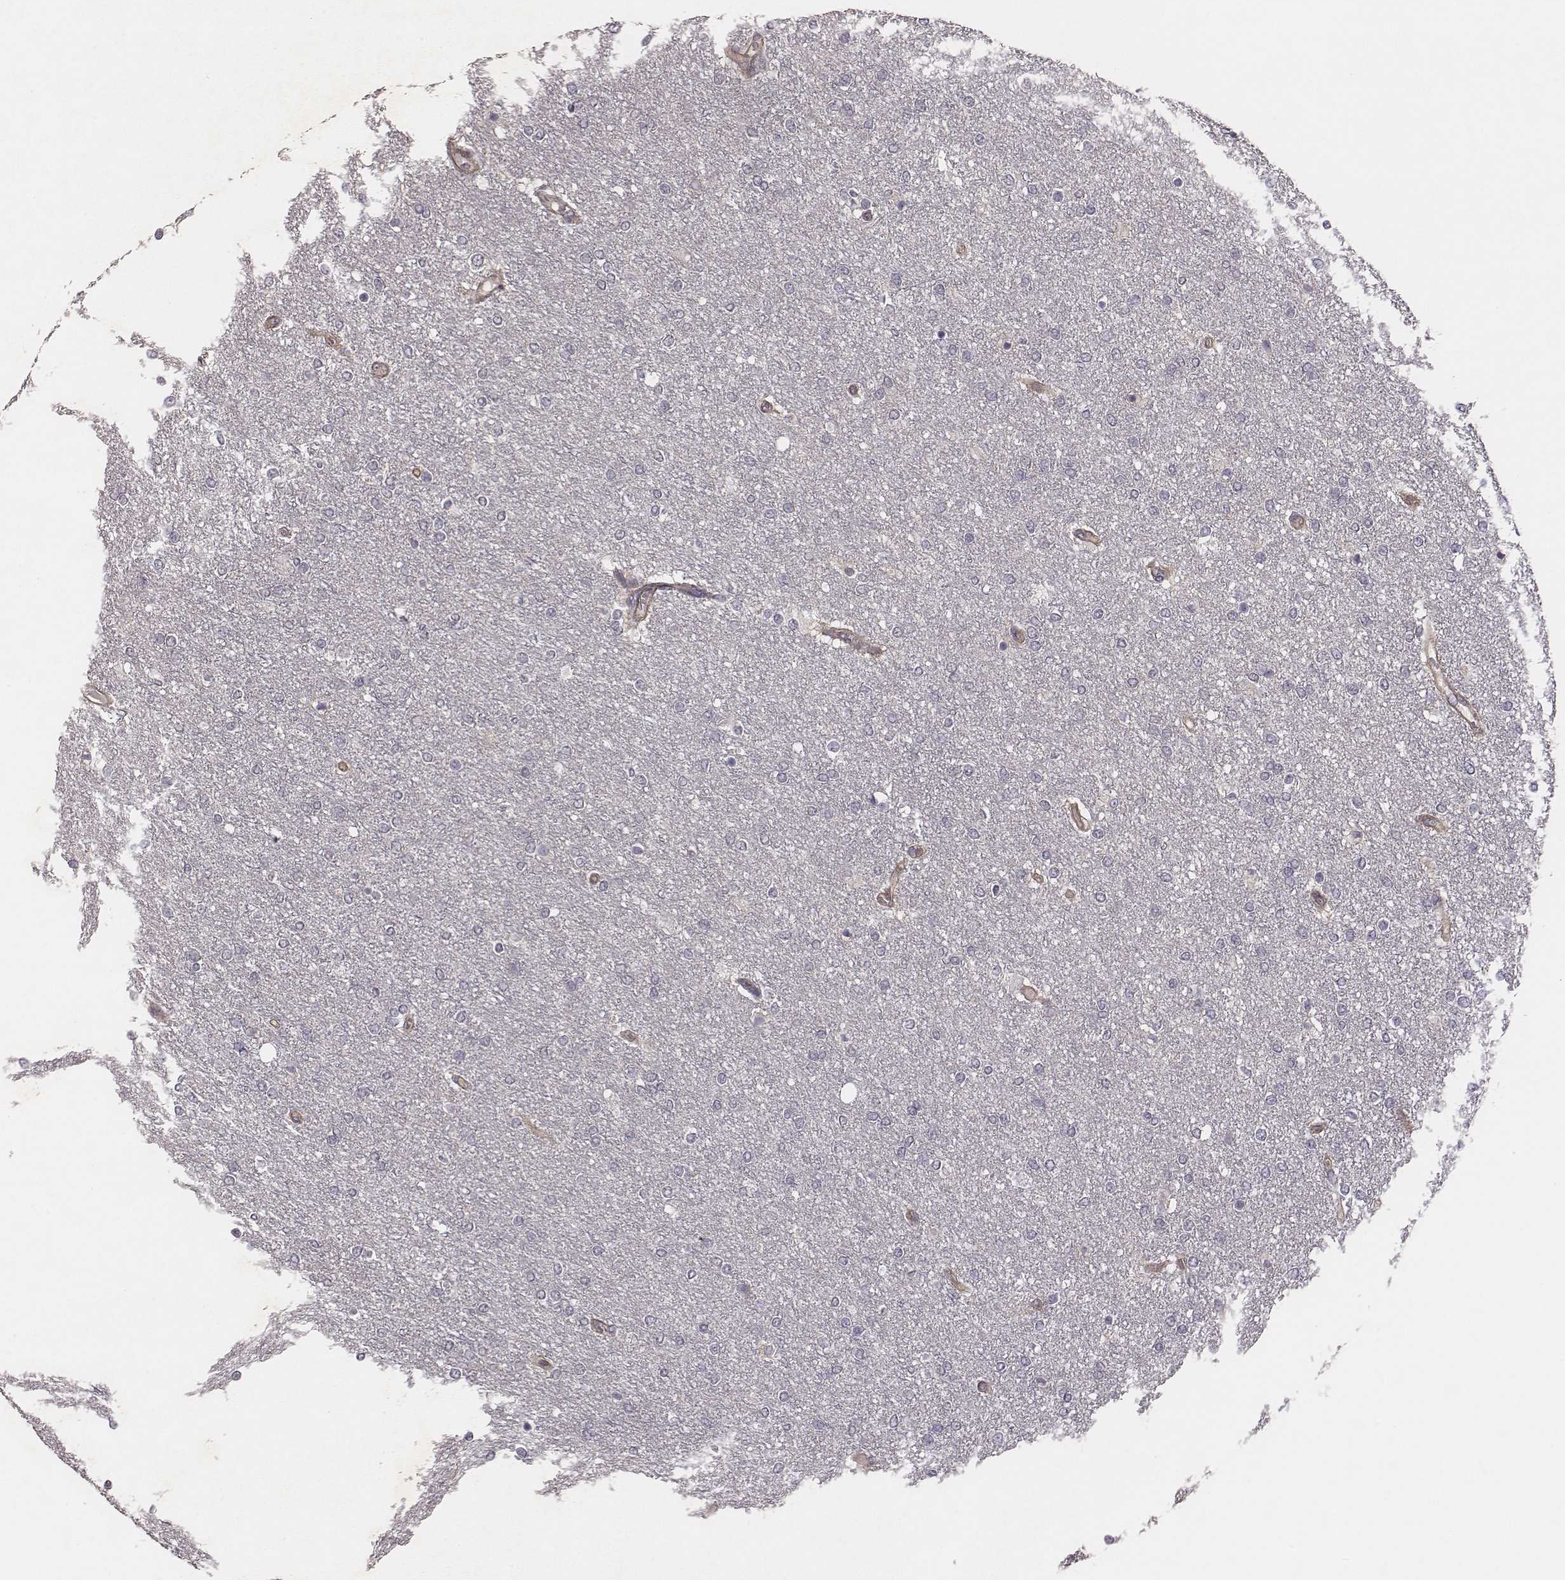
{"staining": {"intensity": "negative", "quantity": "none", "location": "none"}, "tissue": "glioma", "cell_type": "Tumor cells", "image_type": "cancer", "snomed": [{"axis": "morphology", "description": "Glioma, malignant, High grade"}, {"axis": "topography", "description": "Brain"}], "caption": "This is an IHC photomicrograph of human malignant glioma (high-grade). There is no expression in tumor cells.", "gene": "SCARF1", "patient": {"sex": "female", "age": 61}}